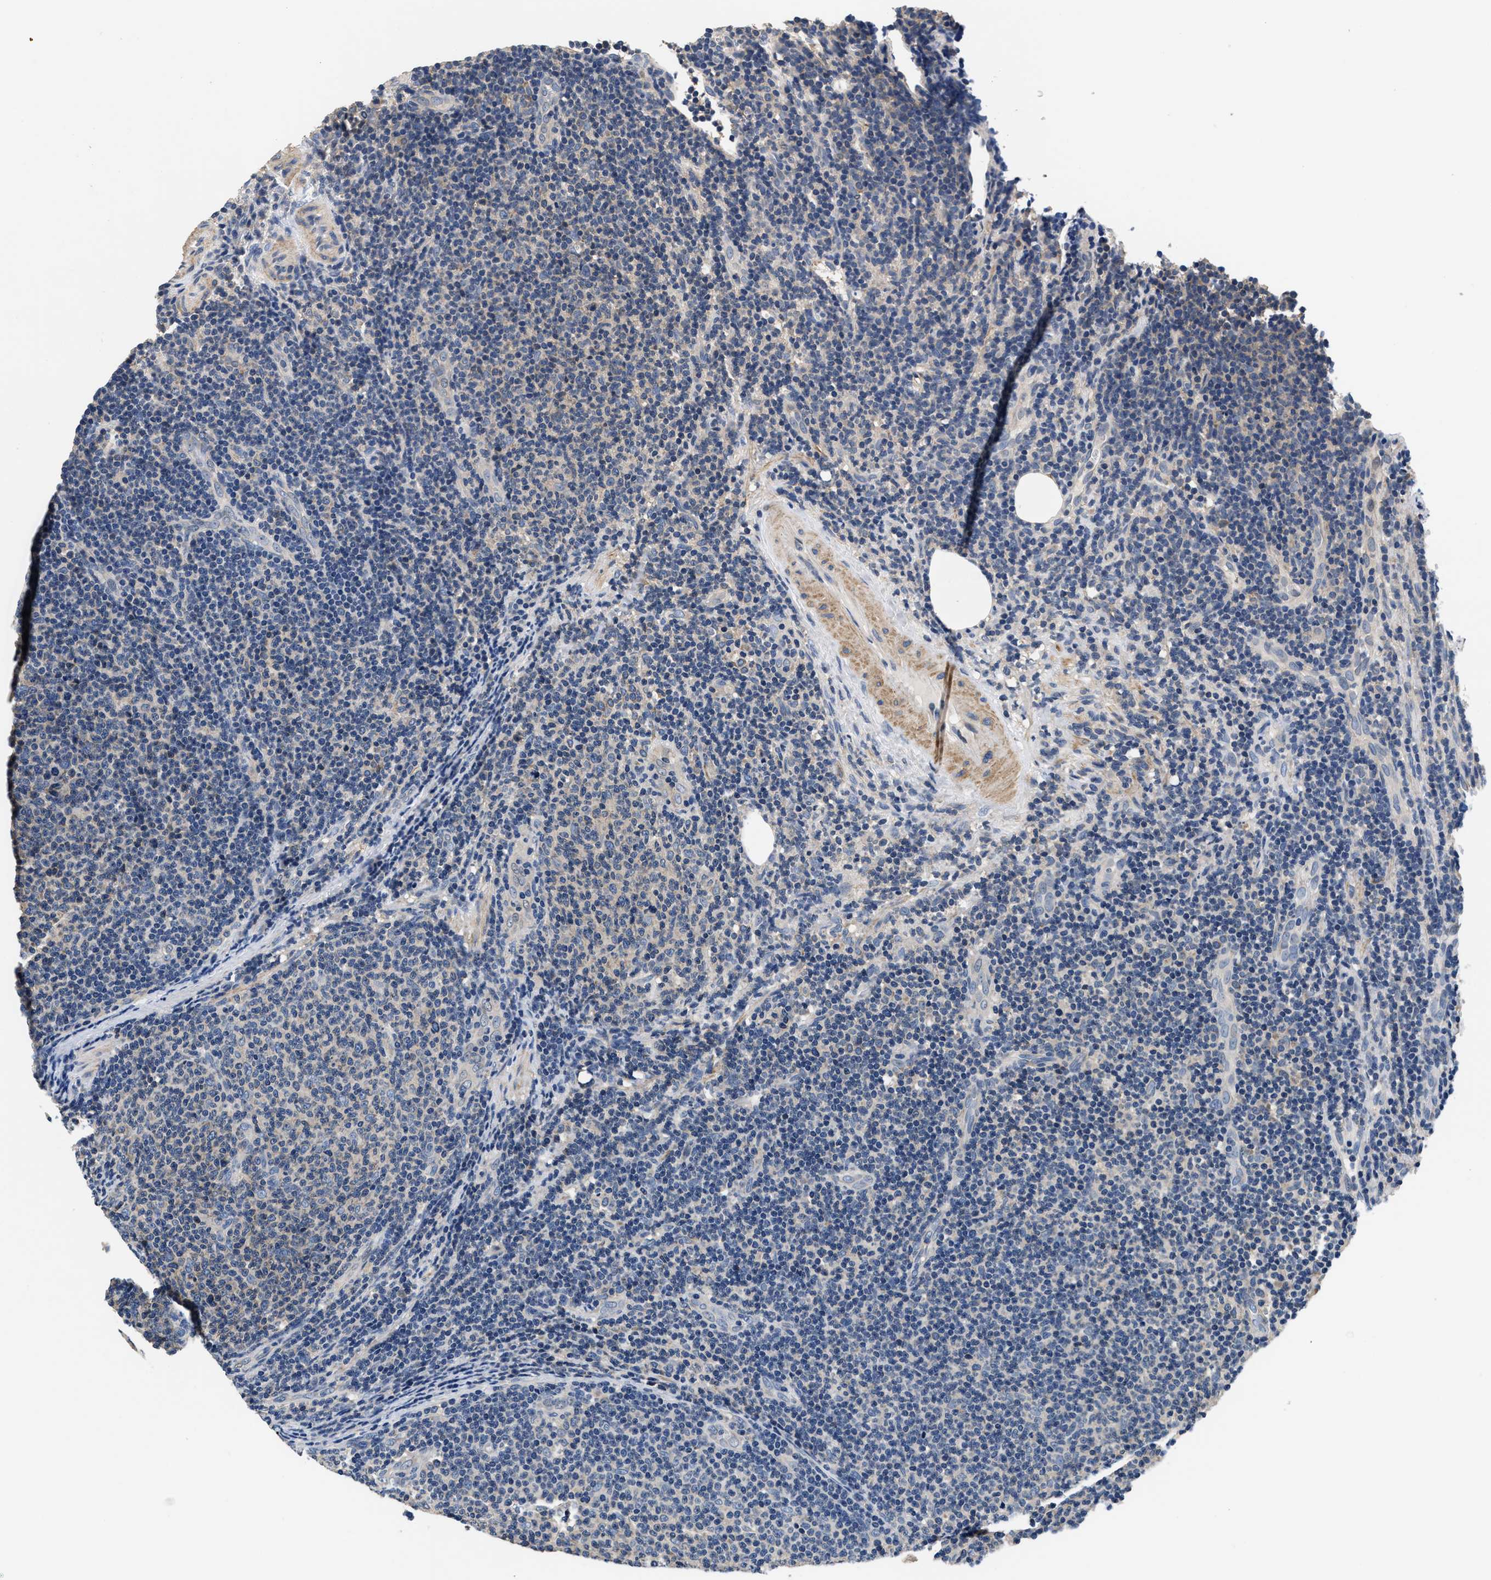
{"staining": {"intensity": "negative", "quantity": "none", "location": "none"}, "tissue": "lymphoma", "cell_type": "Tumor cells", "image_type": "cancer", "snomed": [{"axis": "morphology", "description": "Malignant lymphoma, non-Hodgkin's type, Low grade"}, {"axis": "topography", "description": "Lymph node"}], "caption": "The immunohistochemistry image has no significant staining in tumor cells of lymphoma tissue.", "gene": "ANKIB1", "patient": {"sex": "male", "age": 66}}